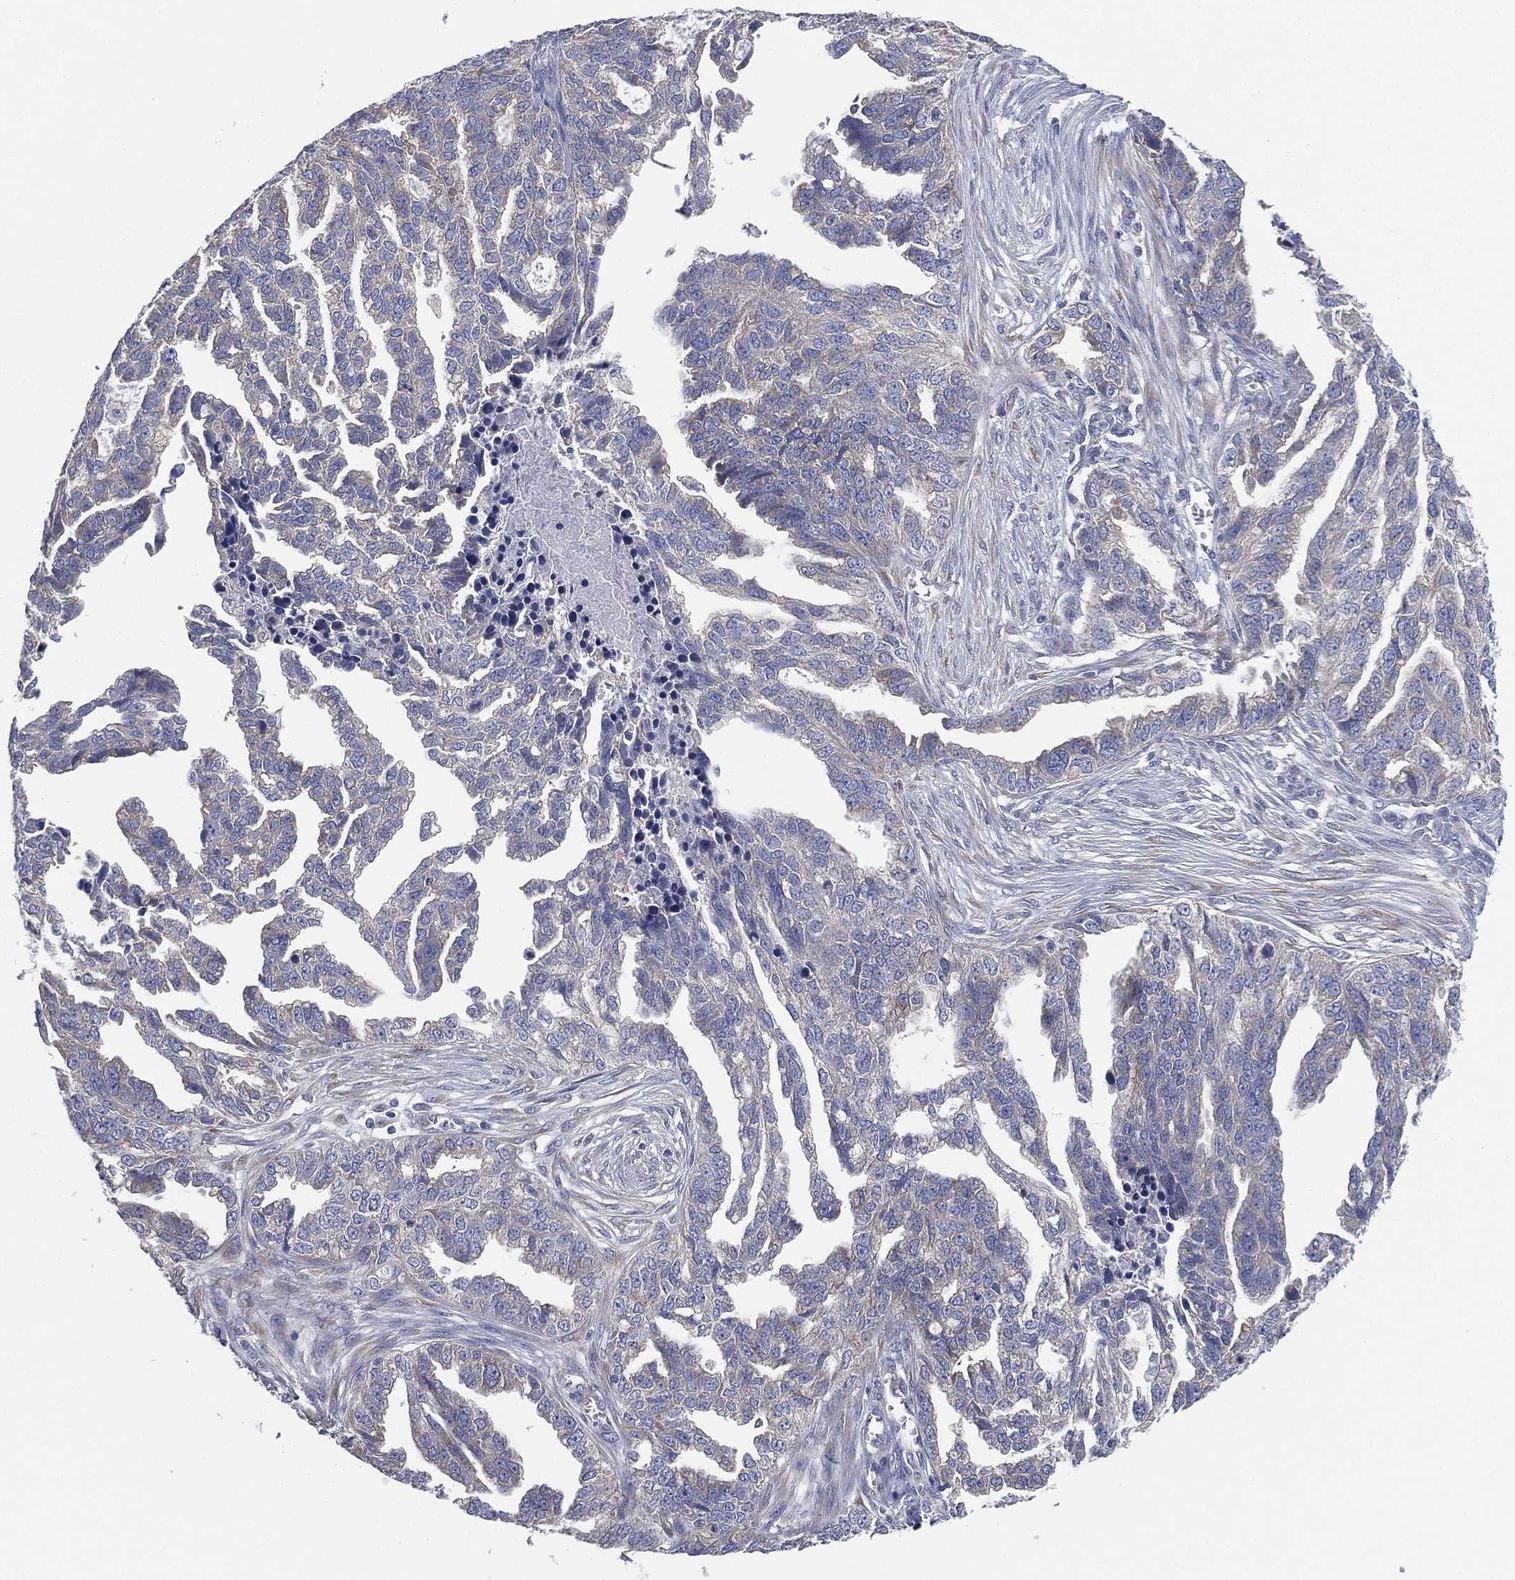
{"staining": {"intensity": "negative", "quantity": "none", "location": "none"}, "tissue": "ovarian cancer", "cell_type": "Tumor cells", "image_type": "cancer", "snomed": [{"axis": "morphology", "description": "Cystadenocarcinoma, serous, NOS"}, {"axis": "topography", "description": "Ovary"}], "caption": "IHC of human ovarian cancer reveals no expression in tumor cells.", "gene": "ATP8A2", "patient": {"sex": "female", "age": 51}}